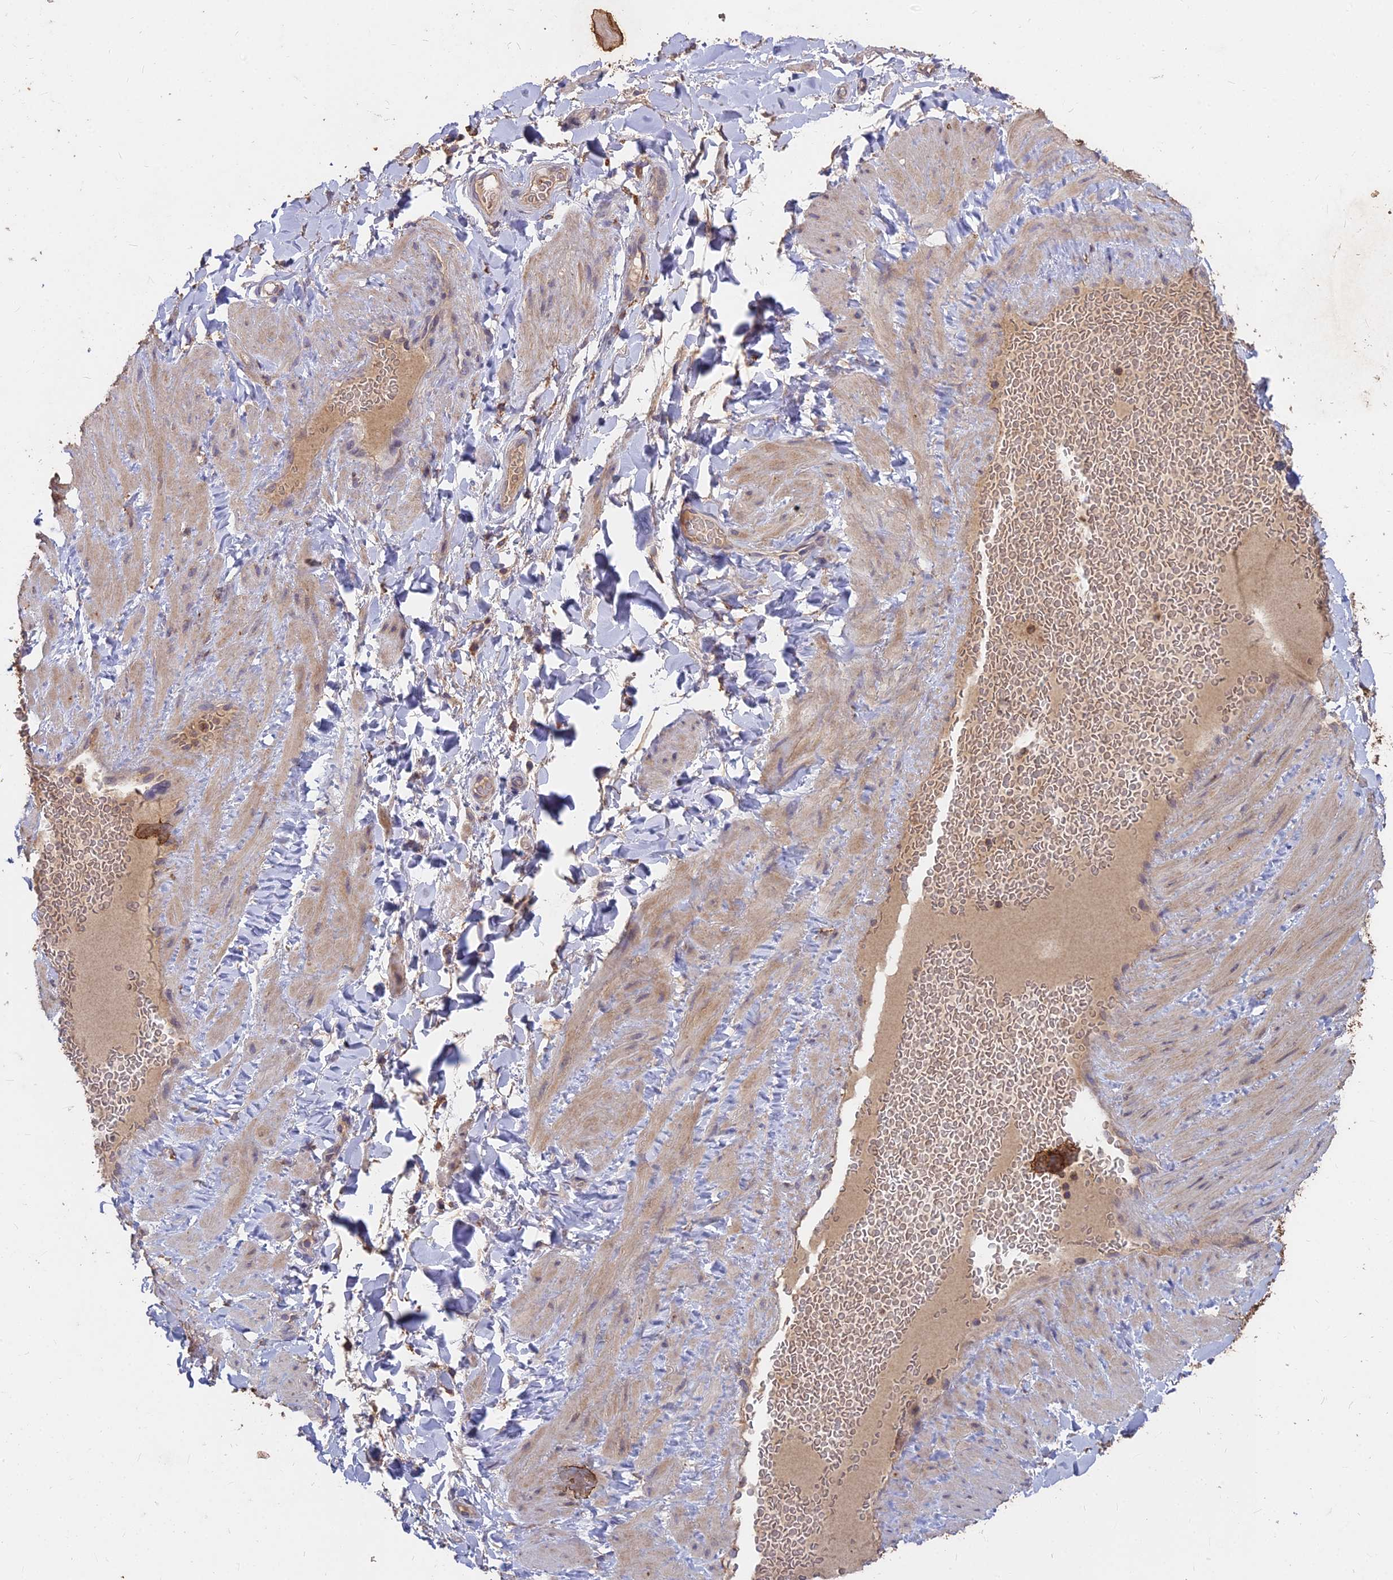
{"staining": {"intensity": "weak", "quantity": "25%-75%", "location": "cytoplasmic/membranous"}, "tissue": "adipose tissue", "cell_type": "Adipocytes", "image_type": "normal", "snomed": [{"axis": "morphology", "description": "Normal tissue, NOS"}, {"axis": "topography", "description": "Soft tissue"}, {"axis": "topography", "description": "Vascular tissue"}], "caption": "Immunohistochemical staining of unremarkable human adipose tissue exhibits weak cytoplasmic/membranous protein positivity in approximately 25%-75% of adipocytes.", "gene": "CEMIP2", "patient": {"sex": "male", "age": 54}}